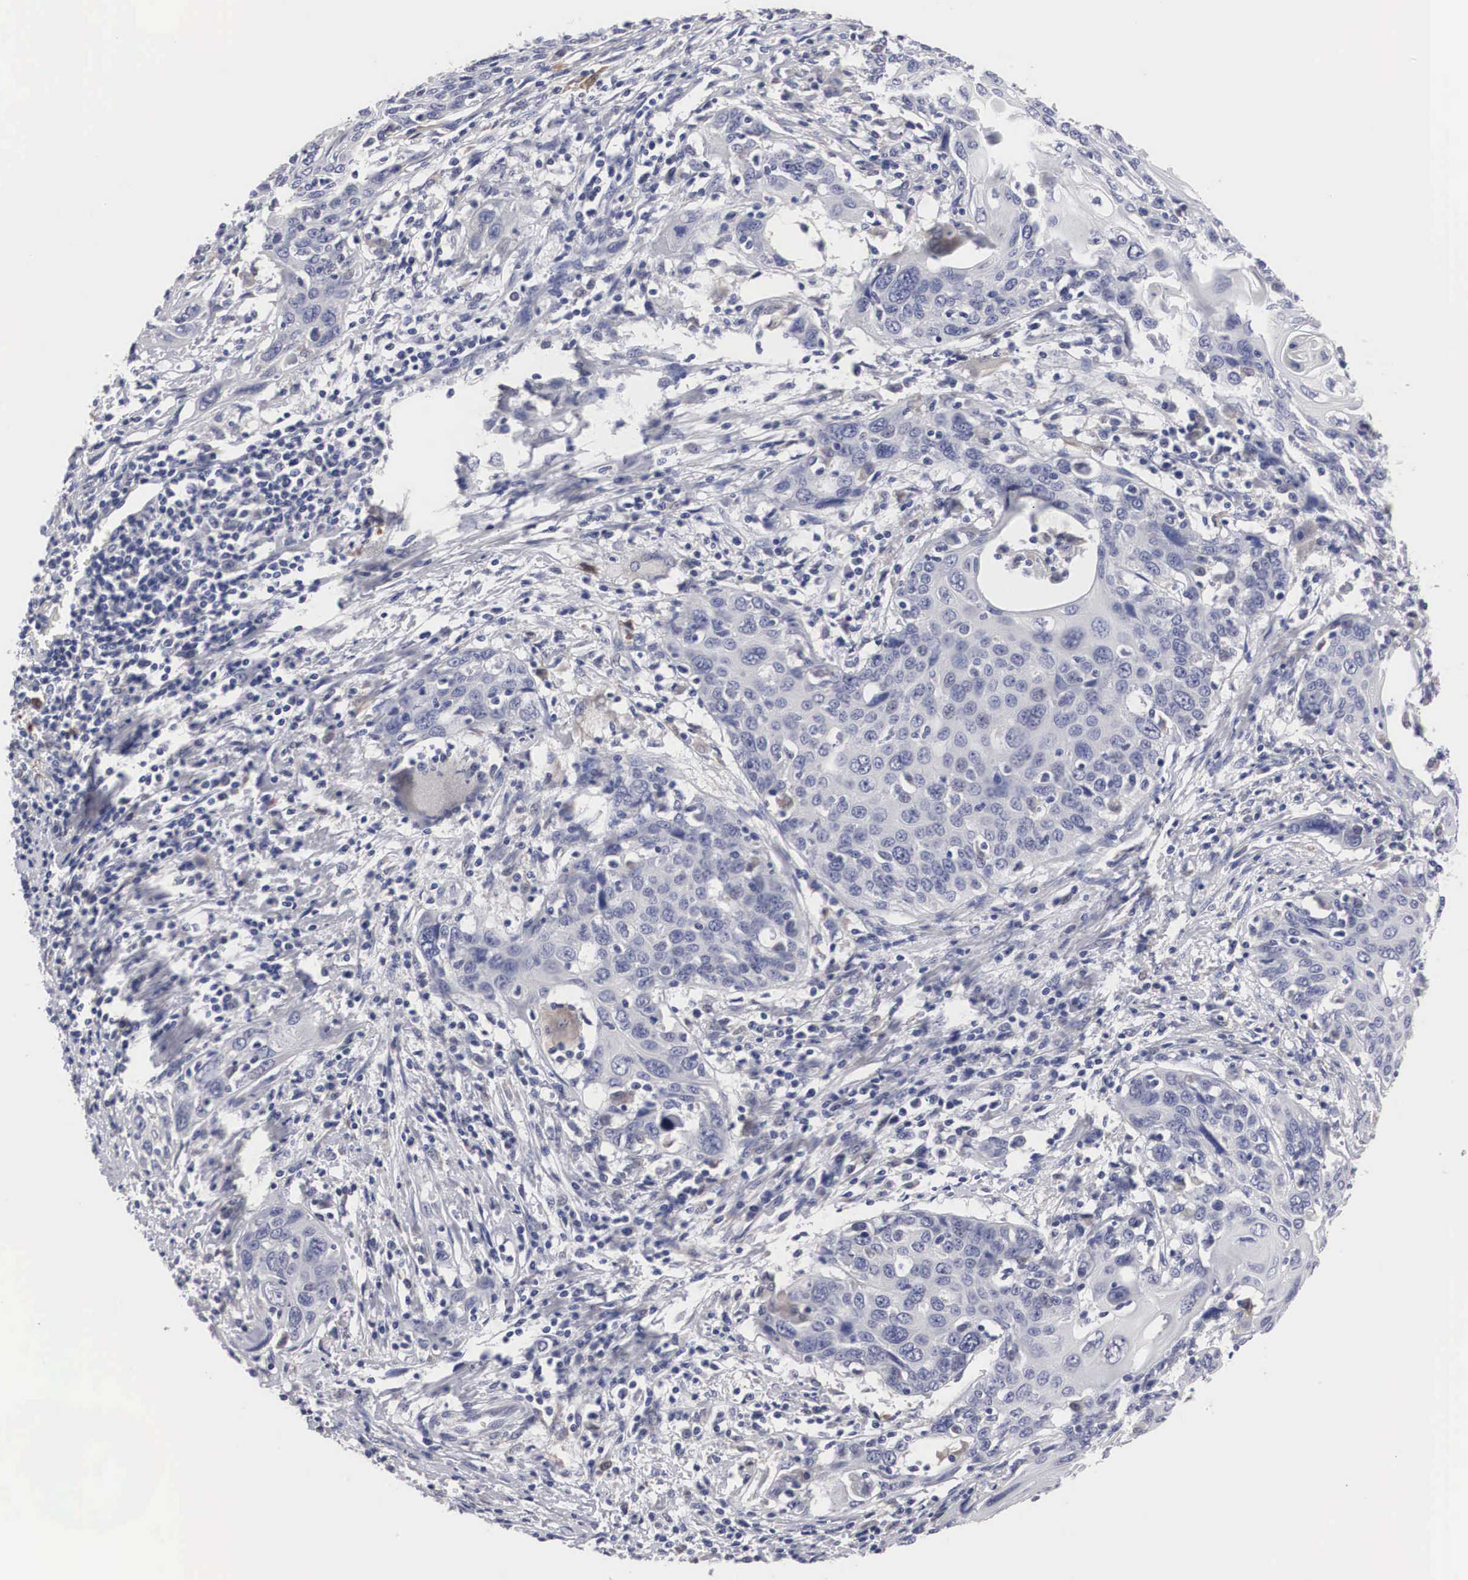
{"staining": {"intensity": "negative", "quantity": "none", "location": "none"}, "tissue": "cervical cancer", "cell_type": "Tumor cells", "image_type": "cancer", "snomed": [{"axis": "morphology", "description": "Squamous cell carcinoma, NOS"}, {"axis": "topography", "description": "Cervix"}], "caption": "Immunohistochemistry of squamous cell carcinoma (cervical) exhibits no staining in tumor cells.", "gene": "HMOX1", "patient": {"sex": "female", "age": 54}}